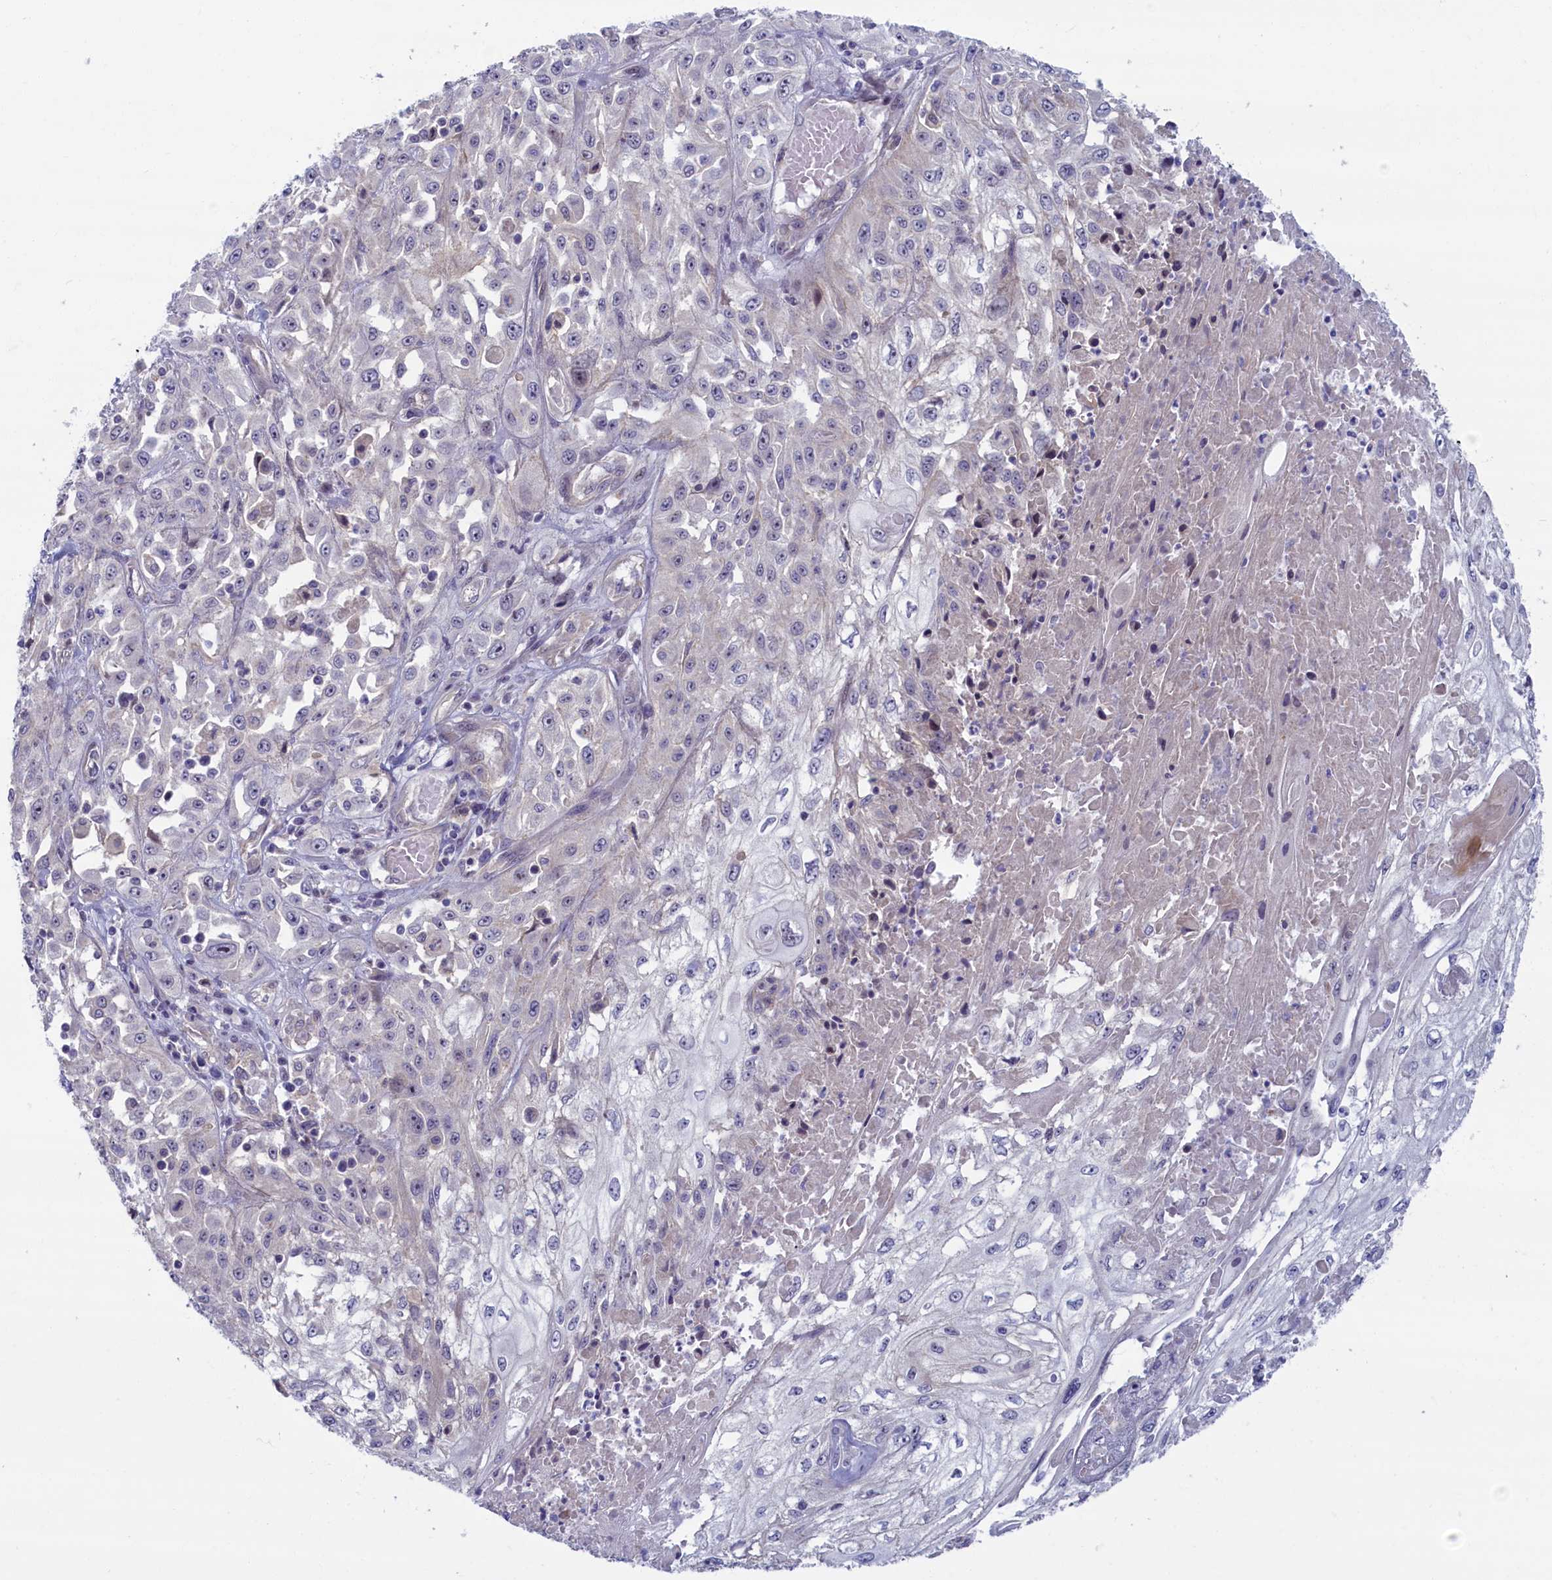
{"staining": {"intensity": "negative", "quantity": "none", "location": "none"}, "tissue": "skin cancer", "cell_type": "Tumor cells", "image_type": "cancer", "snomed": [{"axis": "morphology", "description": "Squamous cell carcinoma, NOS"}, {"axis": "morphology", "description": "Squamous cell carcinoma, metastatic, NOS"}, {"axis": "topography", "description": "Skin"}, {"axis": "topography", "description": "Lymph node"}], "caption": "Tumor cells are negative for brown protein staining in skin cancer (squamous cell carcinoma). (Stains: DAB (3,3'-diaminobenzidine) immunohistochemistry with hematoxylin counter stain, Microscopy: brightfield microscopy at high magnification).", "gene": "TRPM4", "patient": {"sex": "male", "age": 75}}